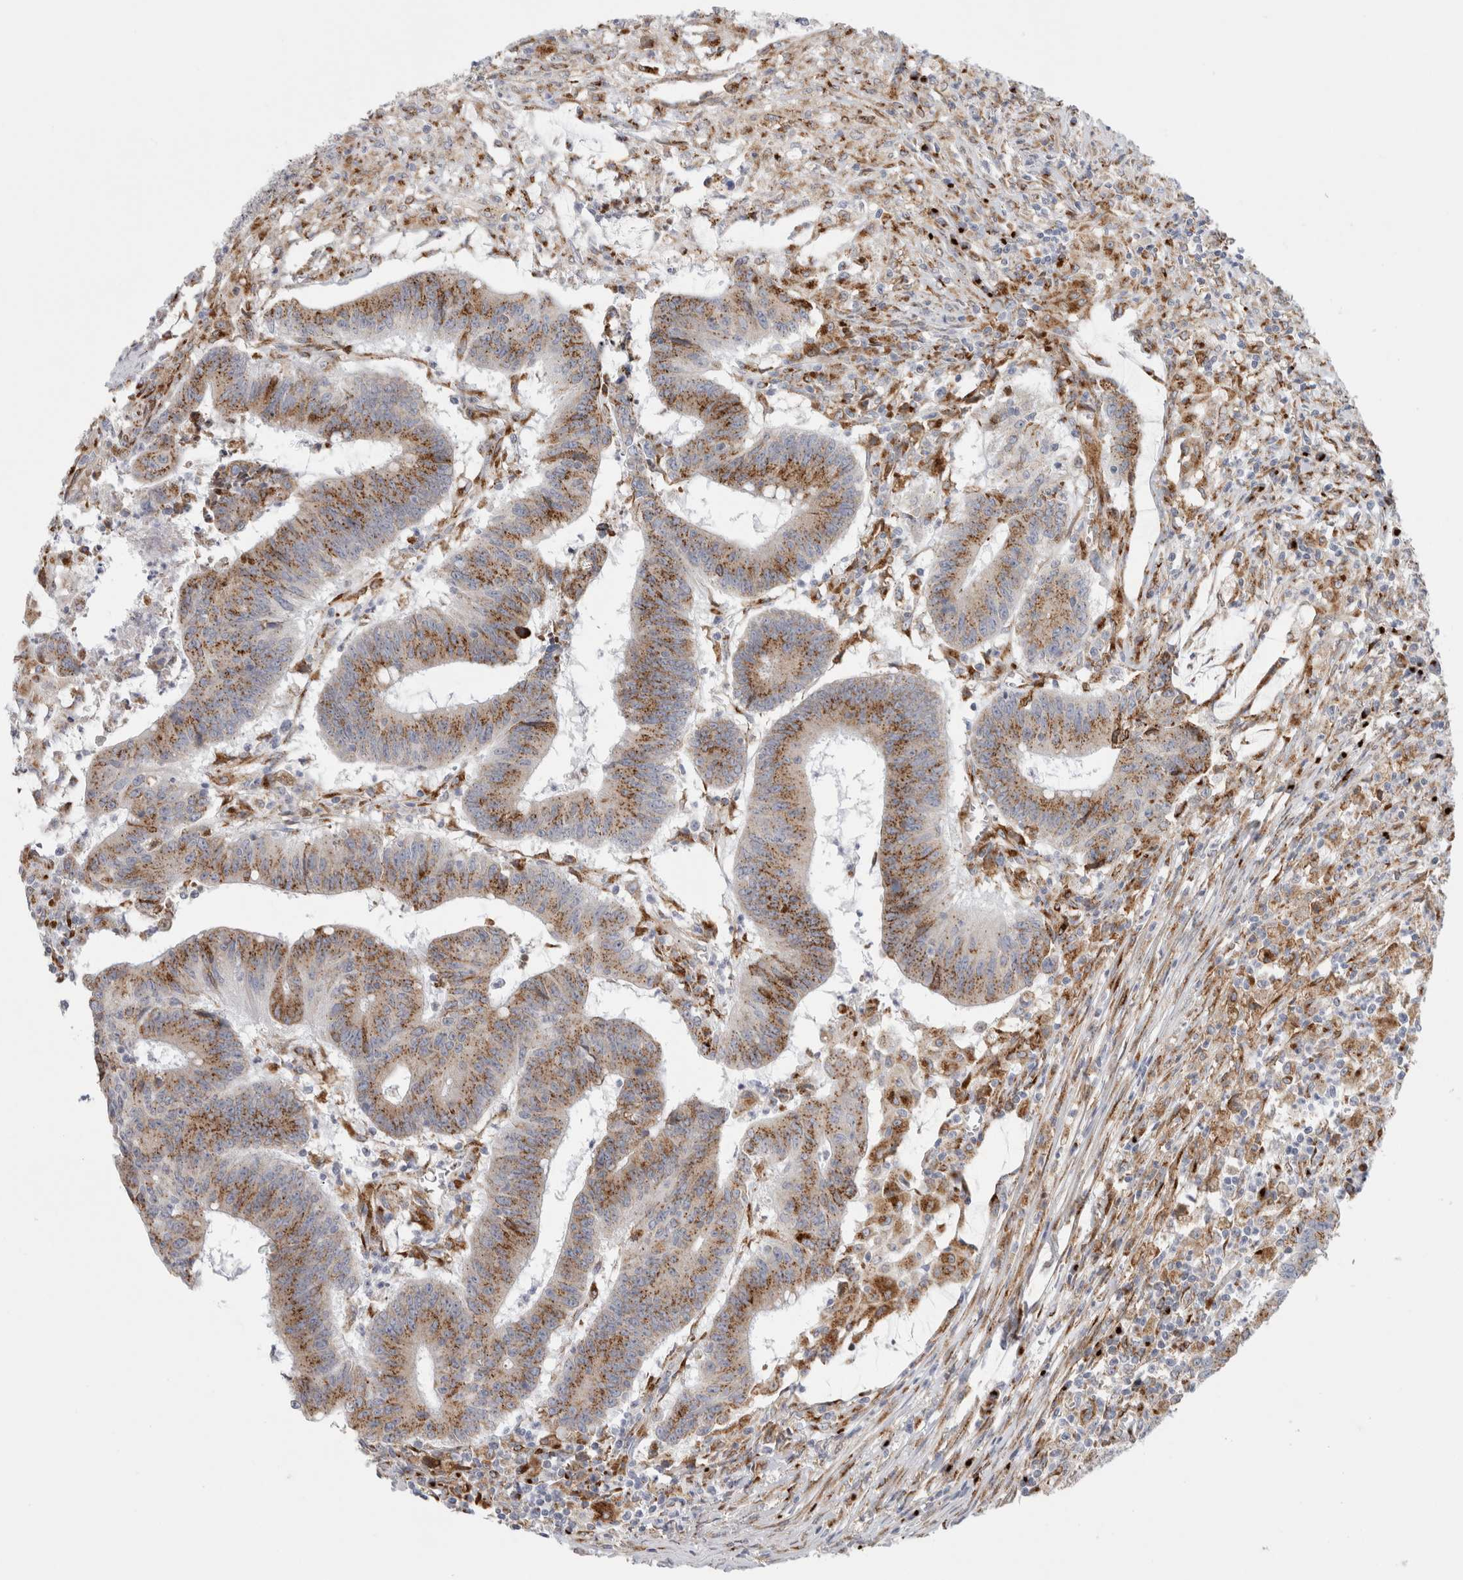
{"staining": {"intensity": "moderate", "quantity": ">75%", "location": "cytoplasmic/membranous"}, "tissue": "colorectal cancer", "cell_type": "Tumor cells", "image_type": "cancer", "snomed": [{"axis": "morphology", "description": "Adenocarcinoma, NOS"}, {"axis": "topography", "description": "Colon"}], "caption": "Colorectal adenocarcinoma stained with a brown dye exhibits moderate cytoplasmic/membranous positive positivity in approximately >75% of tumor cells.", "gene": "MCFD2", "patient": {"sex": "male", "age": 45}}